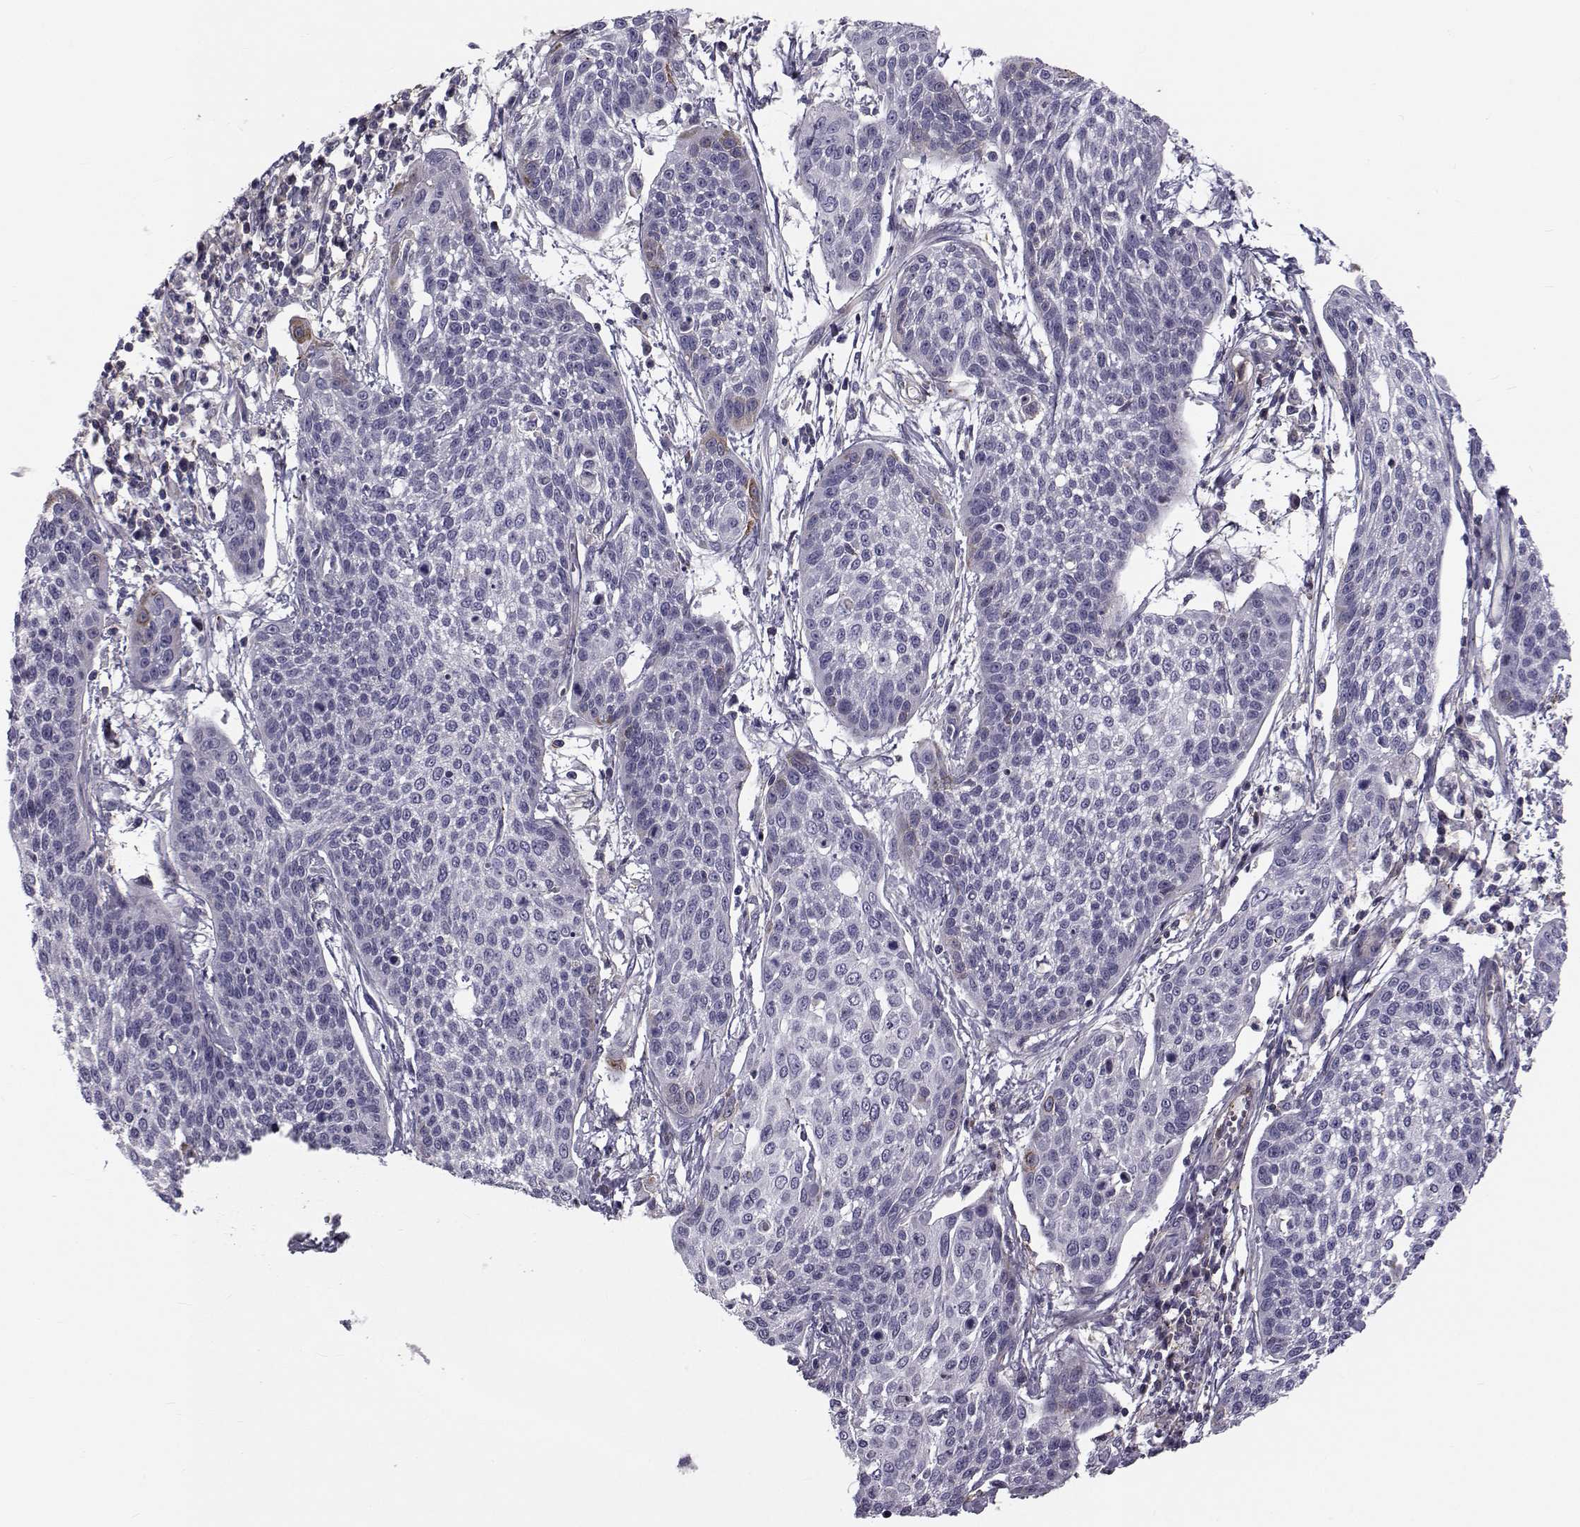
{"staining": {"intensity": "negative", "quantity": "none", "location": "none"}, "tissue": "cervical cancer", "cell_type": "Tumor cells", "image_type": "cancer", "snomed": [{"axis": "morphology", "description": "Squamous cell carcinoma, NOS"}, {"axis": "topography", "description": "Cervix"}], "caption": "DAB (3,3'-diaminobenzidine) immunohistochemical staining of human squamous cell carcinoma (cervical) reveals no significant positivity in tumor cells. (Stains: DAB (3,3'-diaminobenzidine) immunohistochemistry (IHC) with hematoxylin counter stain, Microscopy: brightfield microscopy at high magnification).", "gene": "LRRC27", "patient": {"sex": "female", "age": 34}}